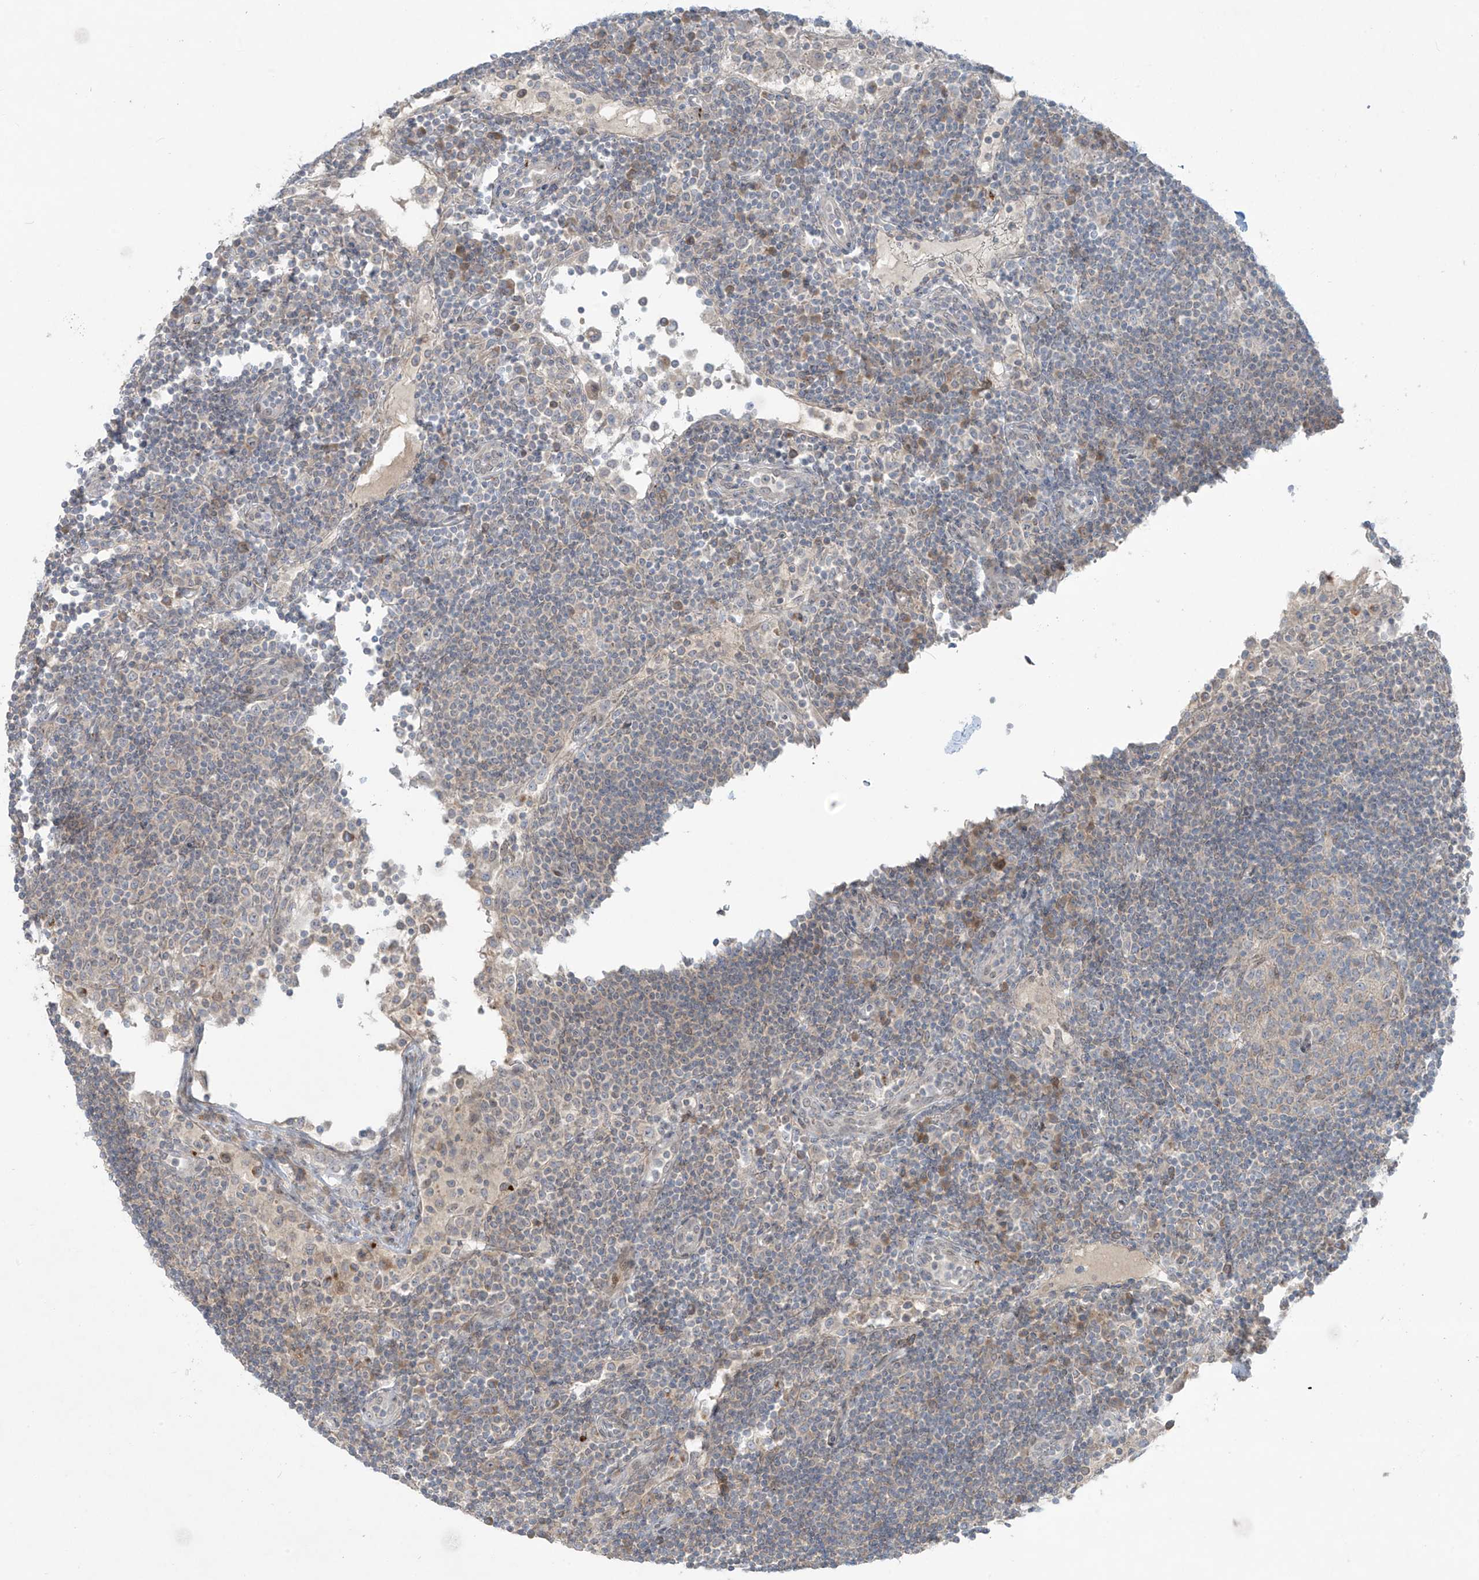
{"staining": {"intensity": "negative", "quantity": "none", "location": "none"}, "tissue": "lymph node", "cell_type": "Germinal center cells", "image_type": "normal", "snomed": [{"axis": "morphology", "description": "Normal tissue, NOS"}, {"axis": "topography", "description": "Lymph node"}], "caption": "This histopathology image is of normal lymph node stained with IHC to label a protein in brown with the nuclei are counter-stained blue. There is no expression in germinal center cells.", "gene": "PPAT", "patient": {"sex": "female", "age": 53}}